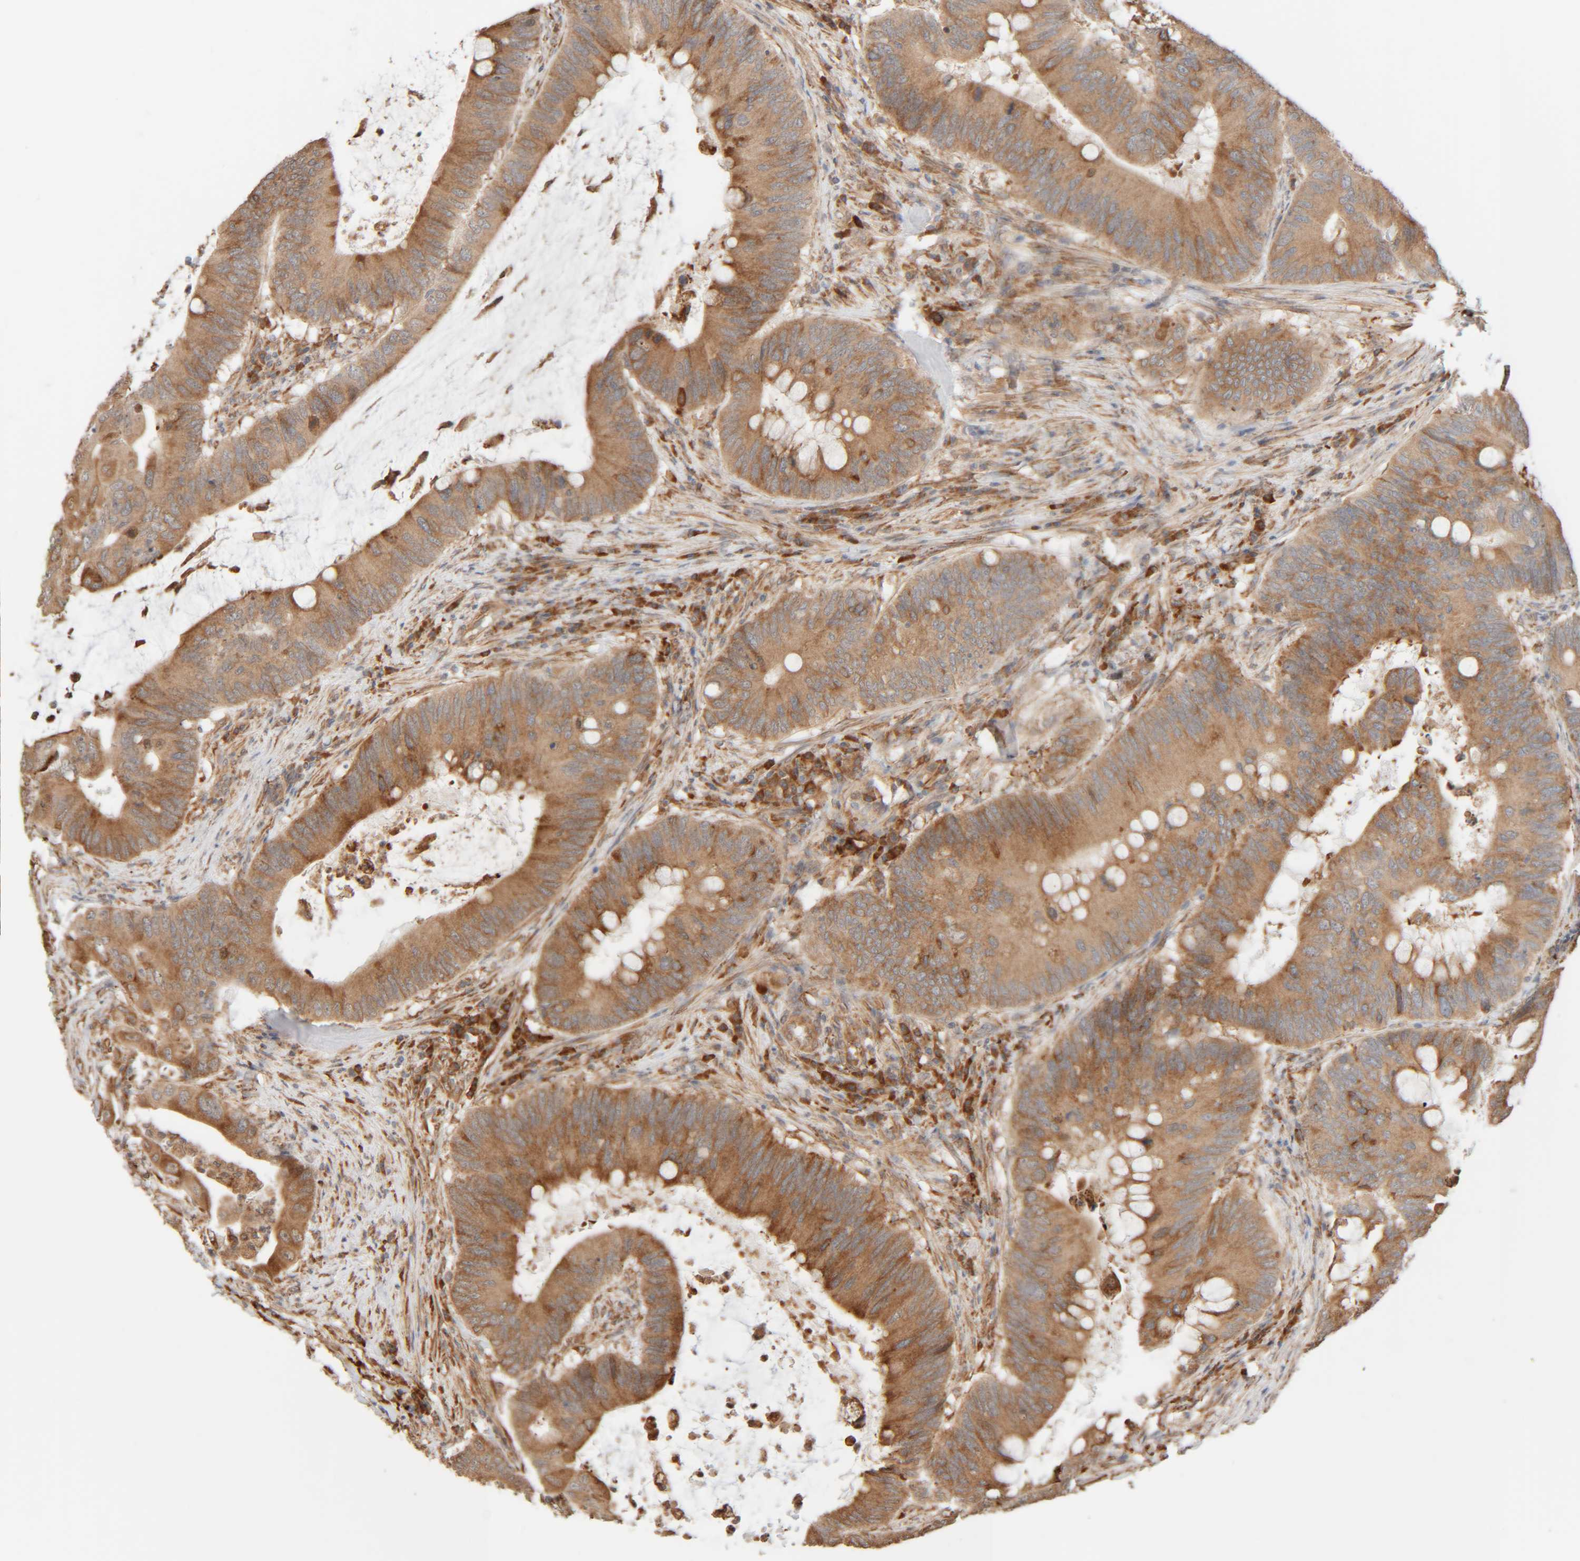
{"staining": {"intensity": "moderate", "quantity": ">75%", "location": "cytoplasmic/membranous"}, "tissue": "colorectal cancer", "cell_type": "Tumor cells", "image_type": "cancer", "snomed": [{"axis": "morphology", "description": "Adenocarcinoma, NOS"}, {"axis": "topography", "description": "Colon"}], "caption": "A high-resolution histopathology image shows immunohistochemistry staining of colorectal cancer (adenocarcinoma), which displays moderate cytoplasmic/membranous positivity in approximately >75% of tumor cells.", "gene": "INTS1", "patient": {"sex": "male", "age": 71}}